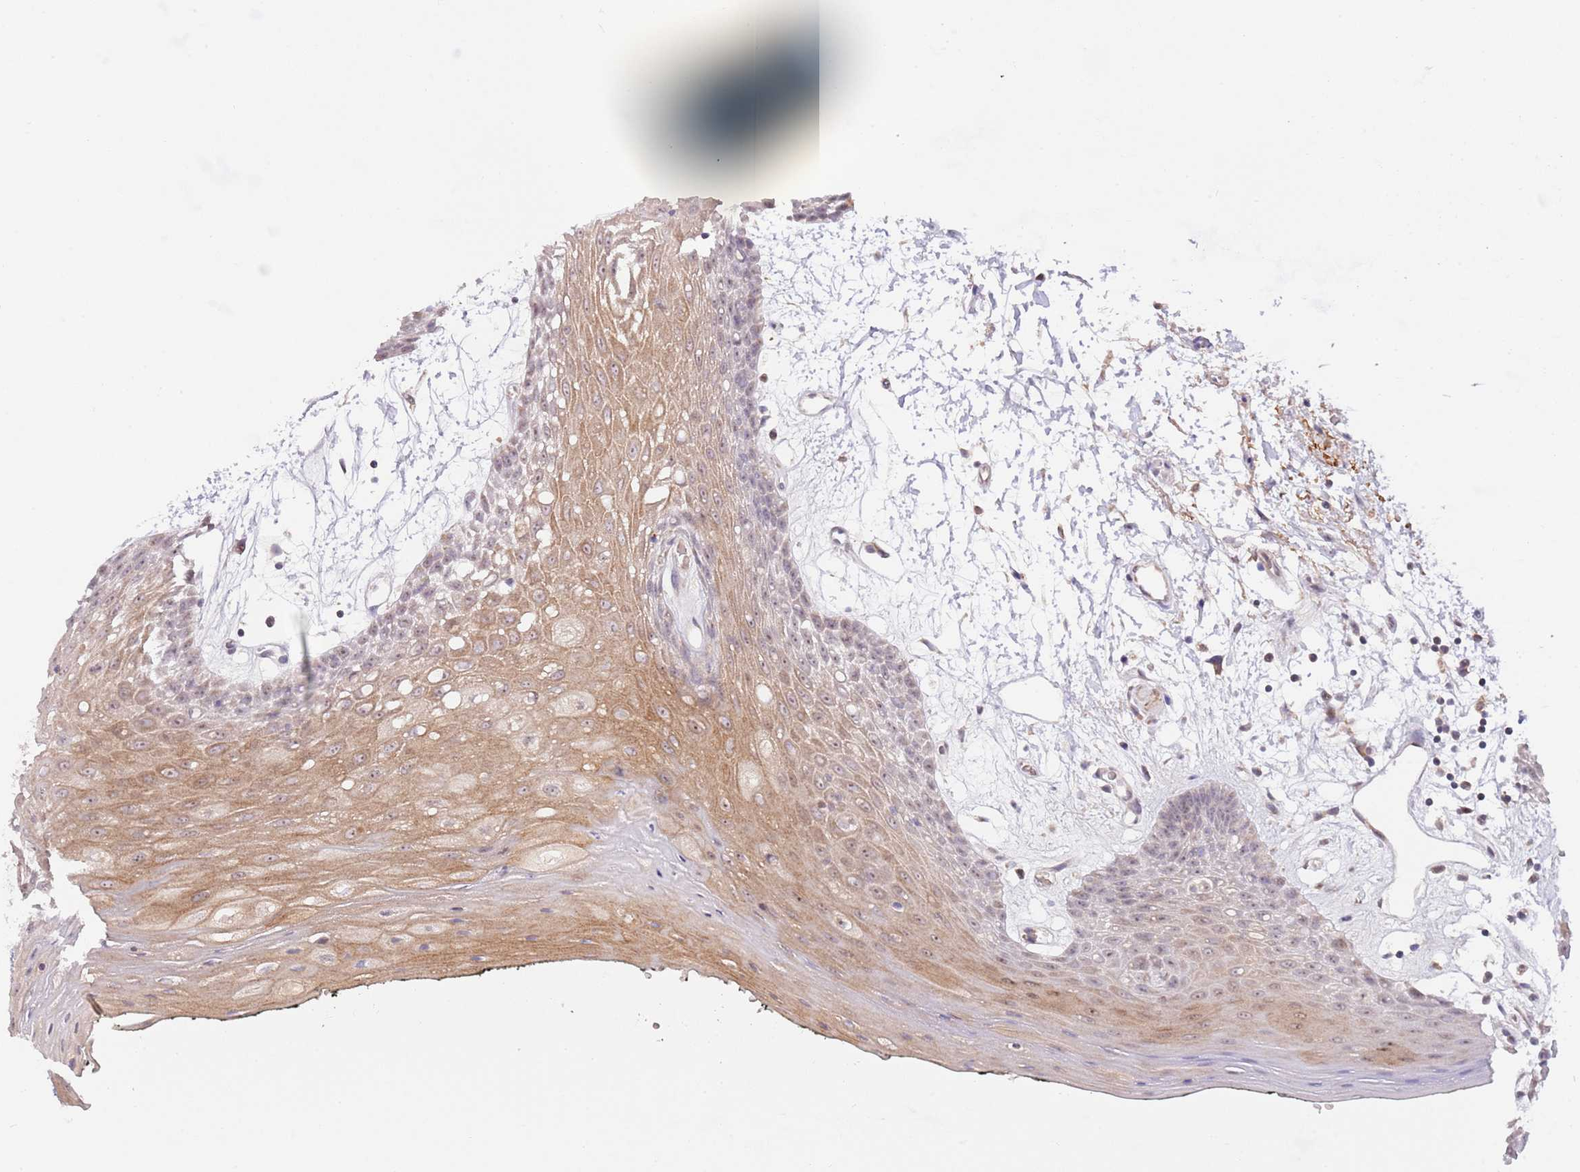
{"staining": {"intensity": "moderate", "quantity": "25%-75%", "location": "cytoplasmic/membranous,nuclear"}, "tissue": "oral mucosa", "cell_type": "Squamous epithelial cells", "image_type": "normal", "snomed": [{"axis": "morphology", "description": "Normal tissue, NOS"}, {"axis": "topography", "description": "Oral tissue"}, {"axis": "topography", "description": "Tounge, NOS"}], "caption": "DAB (3,3'-diaminobenzidine) immunohistochemical staining of benign oral mucosa reveals moderate cytoplasmic/membranous,nuclear protein positivity in approximately 25%-75% of squamous epithelial cells.", "gene": "AP1S2", "patient": {"sex": "female", "age": 59}}